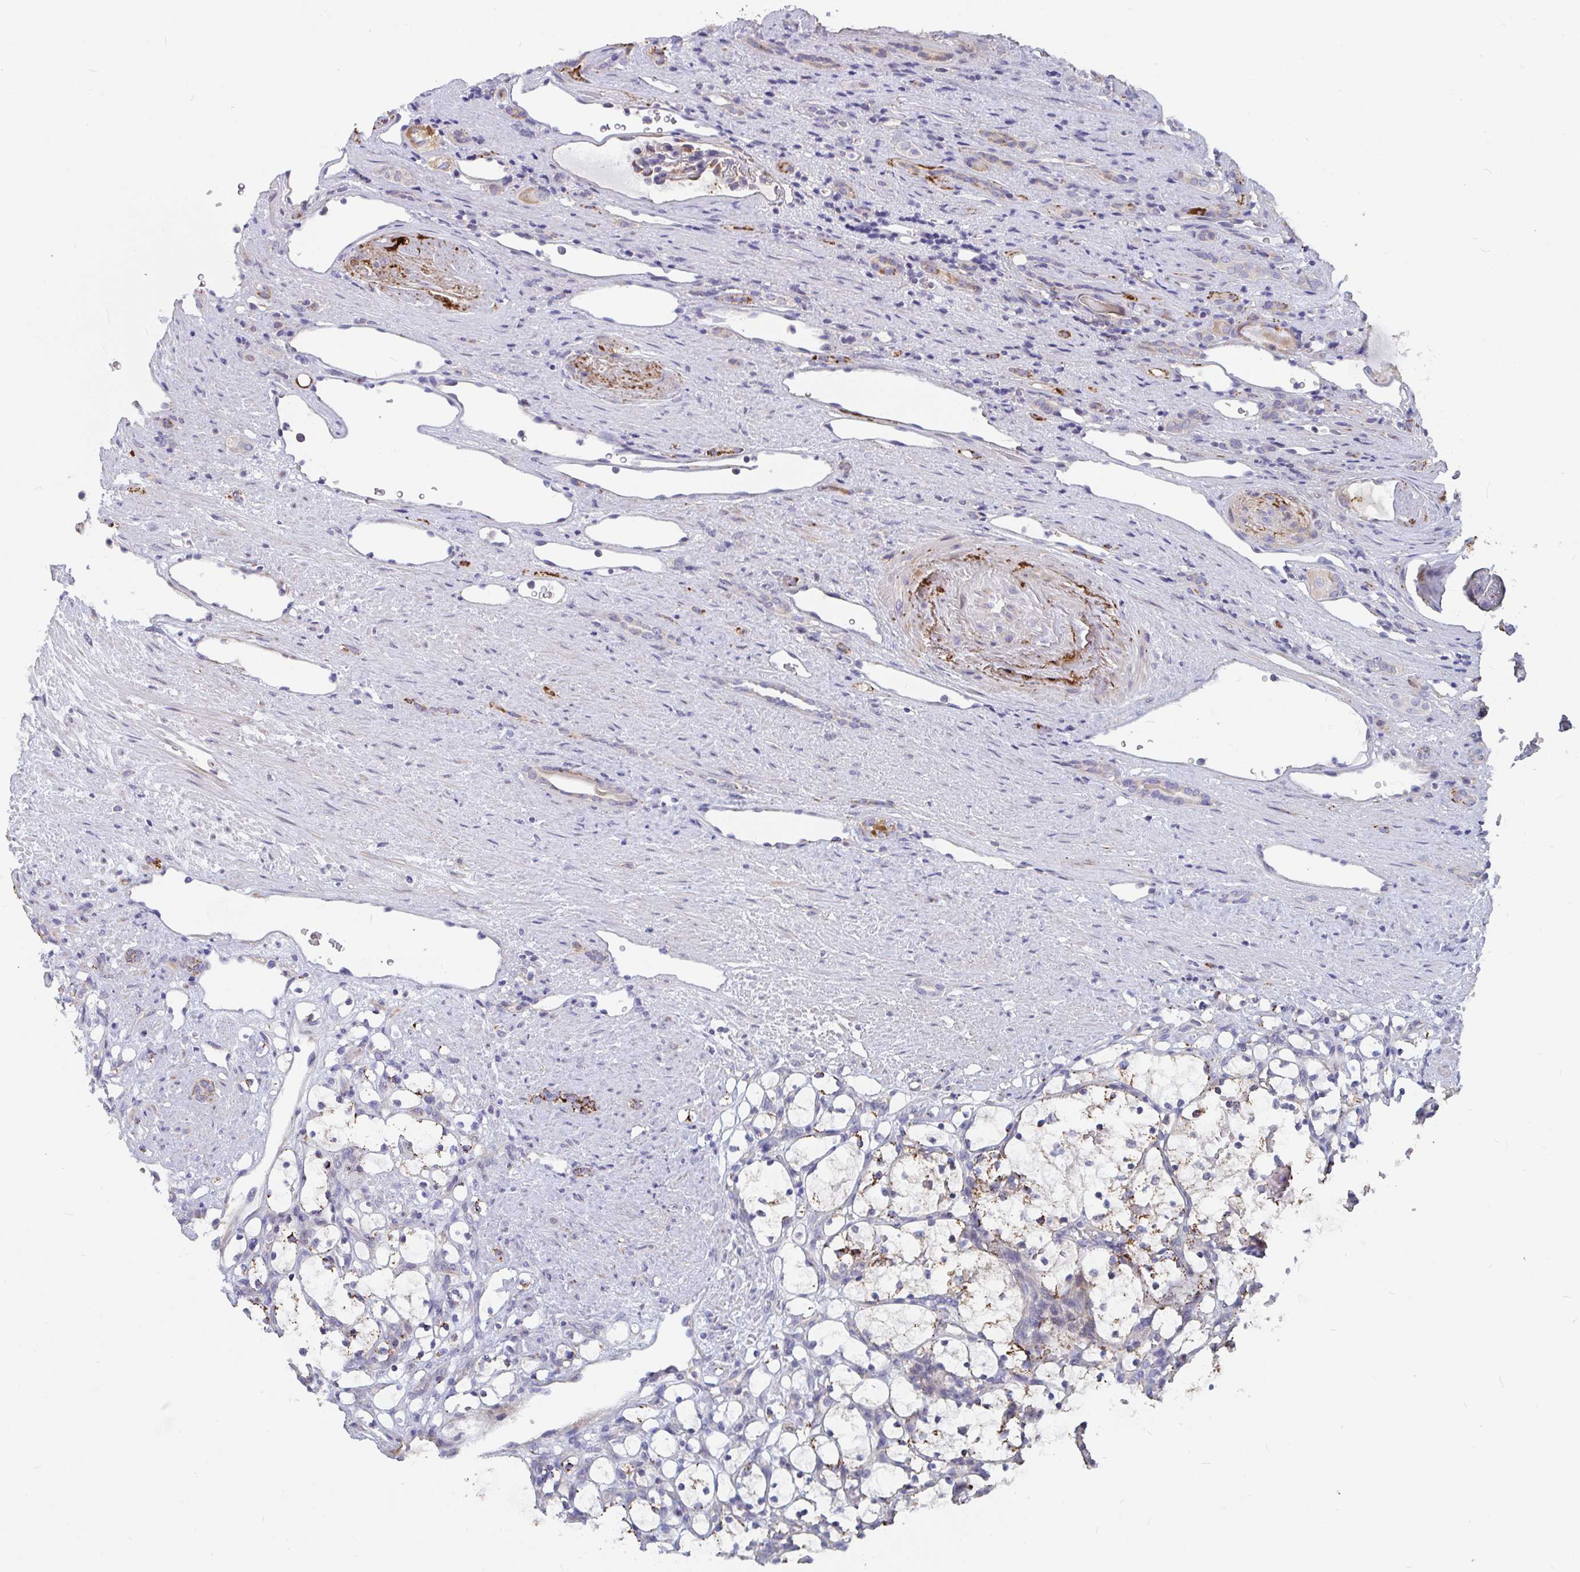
{"staining": {"intensity": "moderate", "quantity": "25%-75%", "location": "cytoplasmic/membranous"}, "tissue": "renal cancer", "cell_type": "Tumor cells", "image_type": "cancer", "snomed": [{"axis": "morphology", "description": "Adenocarcinoma, NOS"}, {"axis": "topography", "description": "Kidney"}], "caption": "Renal adenocarcinoma stained with DAB (3,3'-diaminobenzidine) immunohistochemistry shows medium levels of moderate cytoplasmic/membranous expression in approximately 25%-75% of tumor cells.", "gene": "FAM156B", "patient": {"sex": "female", "age": 69}}